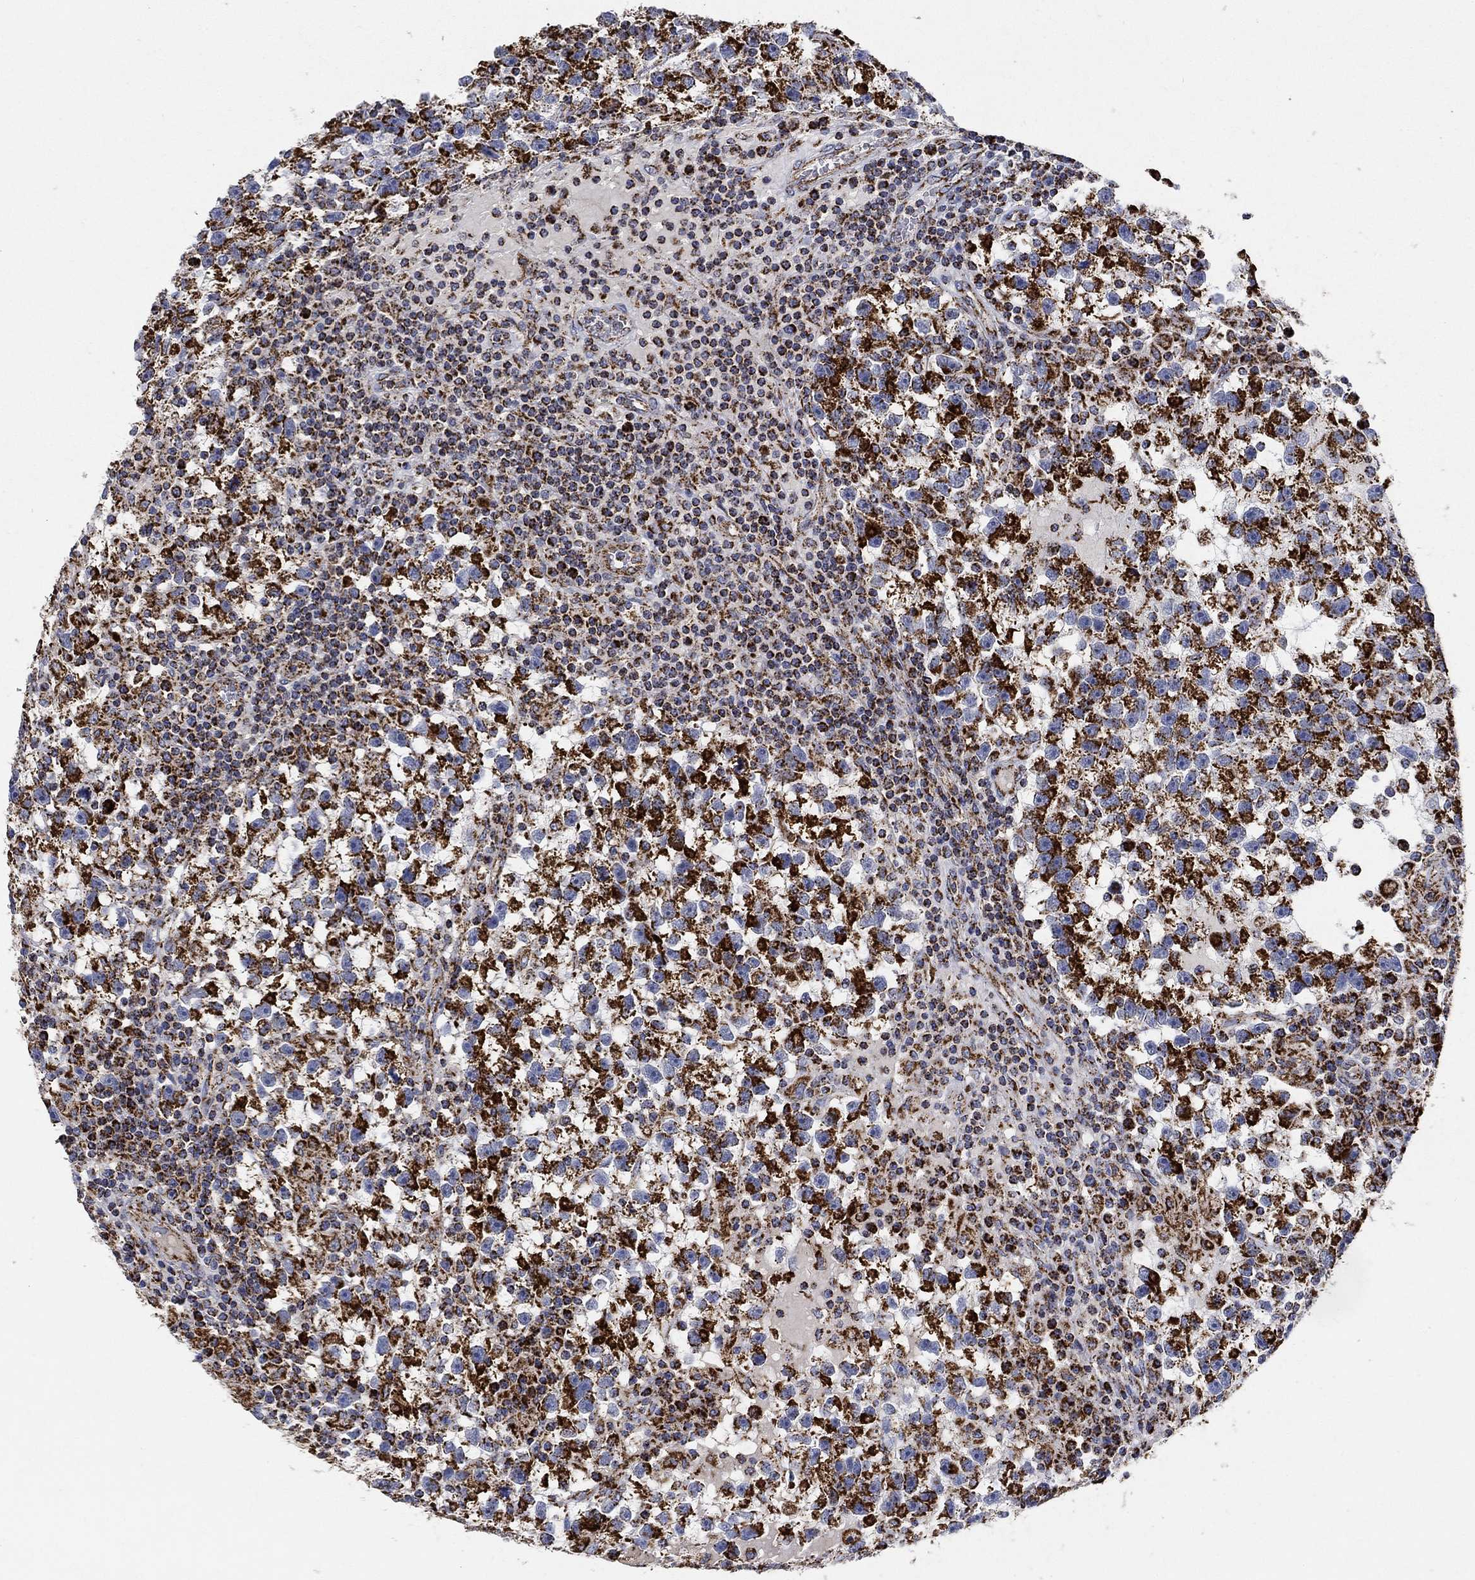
{"staining": {"intensity": "strong", "quantity": ">75%", "location": "cytoplasmic/membranous"}, "tissue": "testis cancer", "cell_type": "Tumor cells", "image_type": "cancer", "snomed": [{"axis": "morphology", "description": "Seminoma, NOS"}, {"axis": "topography", "description": "Testis"}], "caption": "IHC histopathology image of testis seminoma stained for a protein (brown), which demonstrates high levels of strong cytoplasmic/membranous staining in about >75% of tumor cells.", "gene": "NDUFS3", "patient": {"sex": "male", "age": 47}}